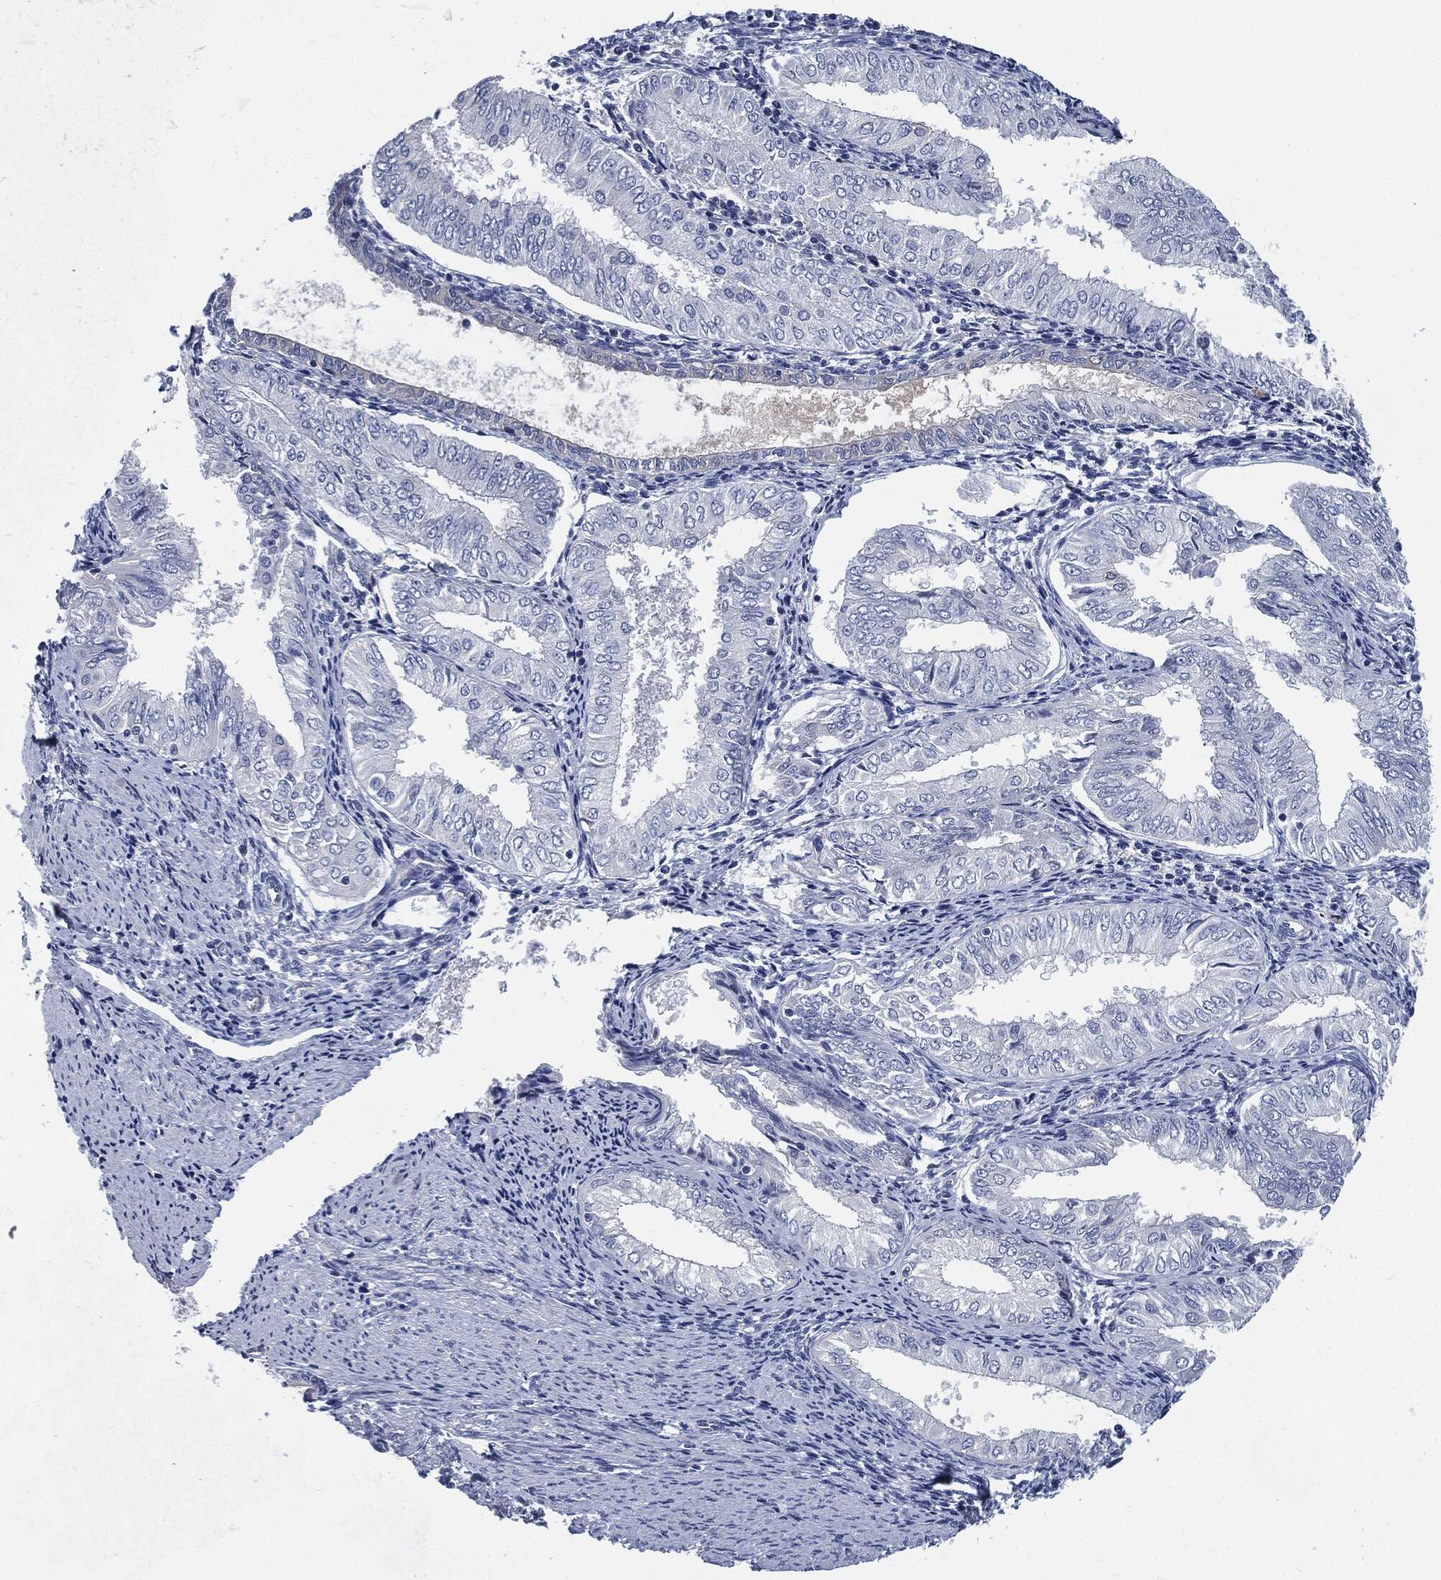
{"staining": {"intensity": "negative", "quantity": "none", "location": "none"}, "tissue": "endometrial cancer", "cell_type": "Tumor cells", "image_type": "cancer", "snomed": [{"axis": "morphology", "description": "Adenocarcinoma, NOS"}, {"axis": "topography", "description": "Endometrium"}], "caption": "Human adenocarcinoma (endometrial) stained for a protein using immunohistochemistry (IHC) demonstrates no expression in tumor cells.", "gene": "CD27", "patient": {"sex": "female", "age": 53}}